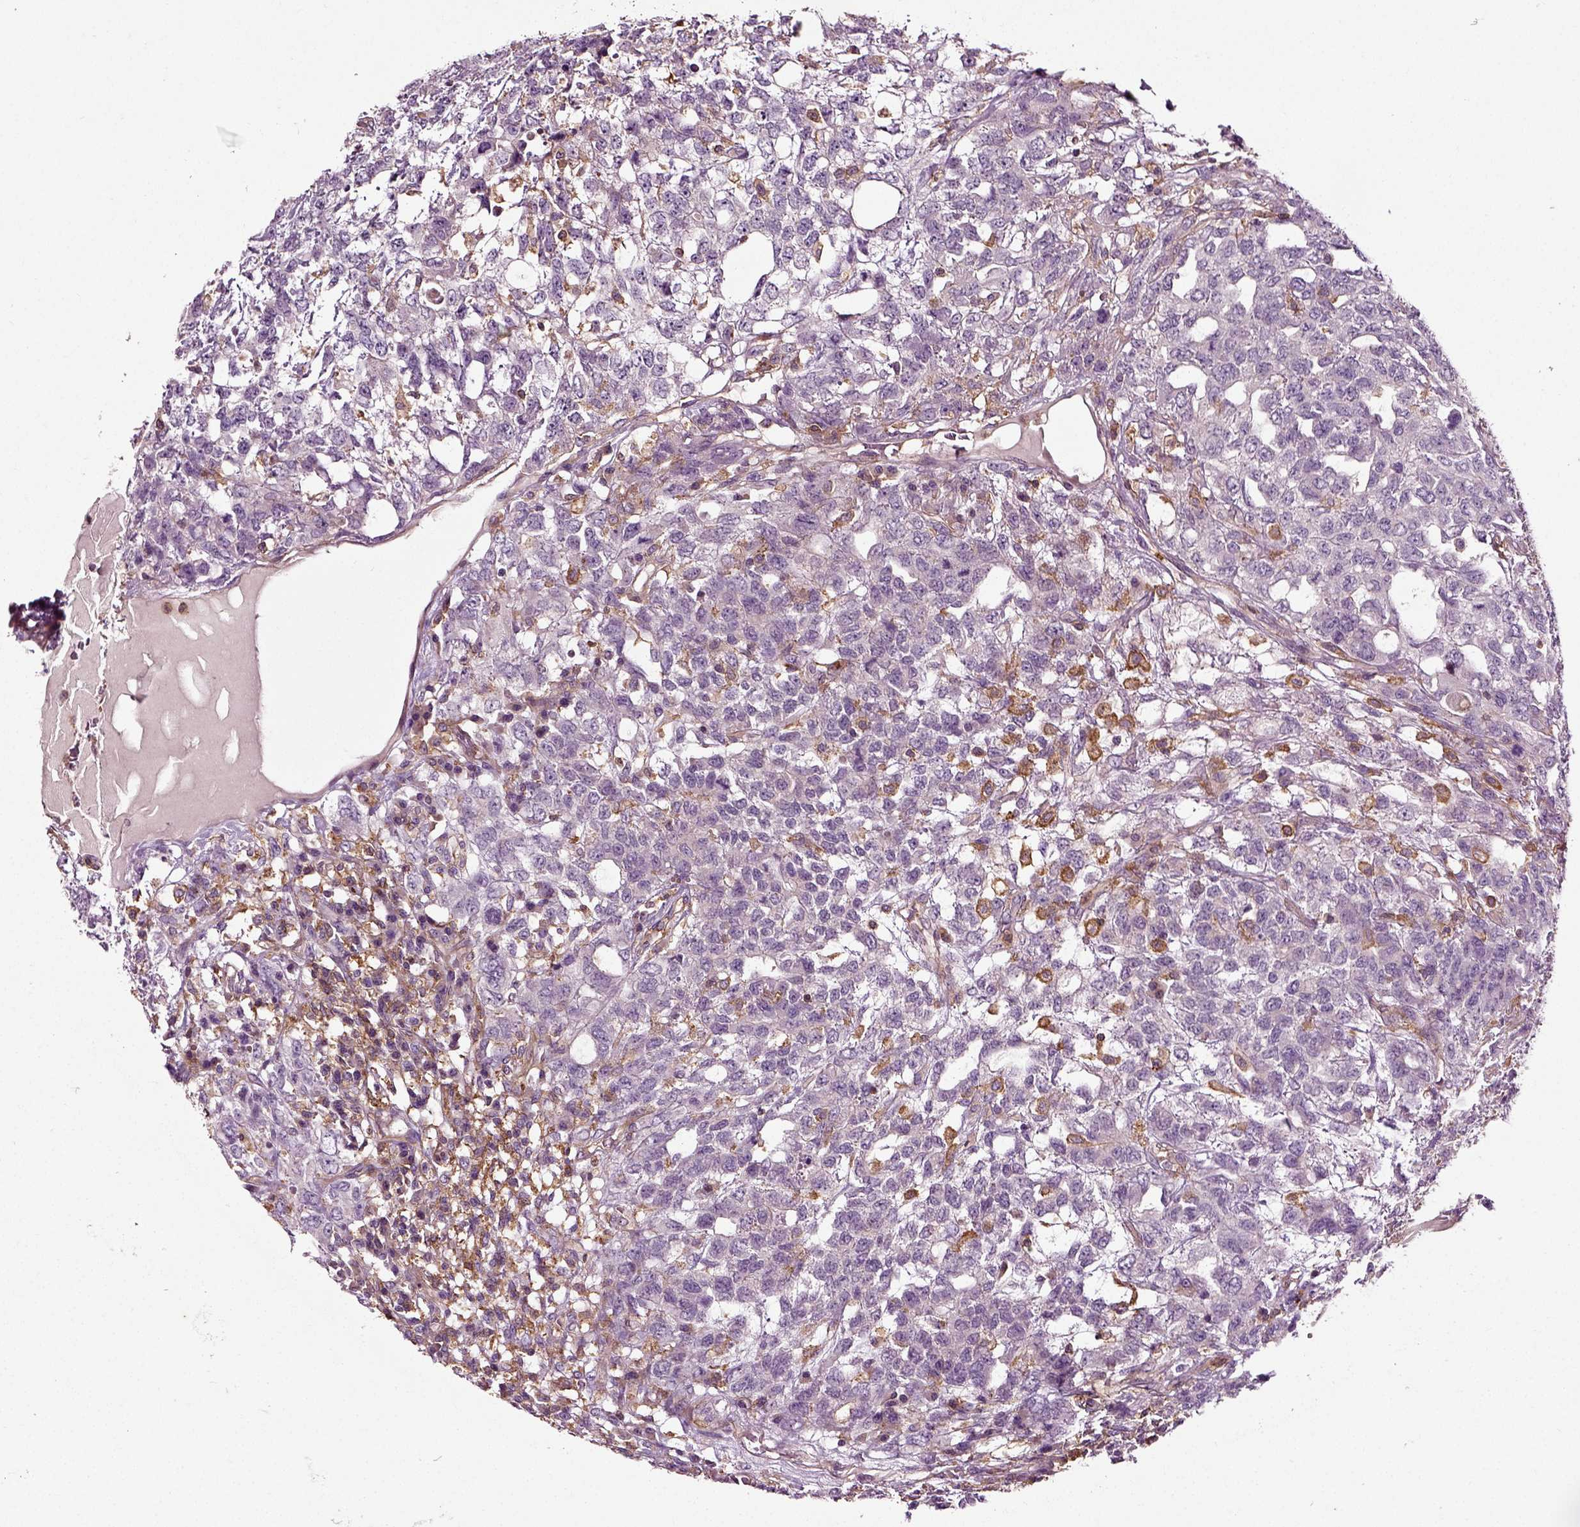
{"staining": {"intensity": "negative", "quantity": "none", "location": "none"}, "tissue": "testis cancer", "cell_type": "Tumor cells", "image_type": "cancer", "snomed": [{"axis": "morphology", "description": "Seminoma, NOS"}, {"axis": "topography", "description": "Testis"}], "caption": "Testis cancer was stained to show a protein in brown. There is no significant positivity in tumor cells.", "gene": "RHOF", "patient": {"sex": "male", "age": 52}}